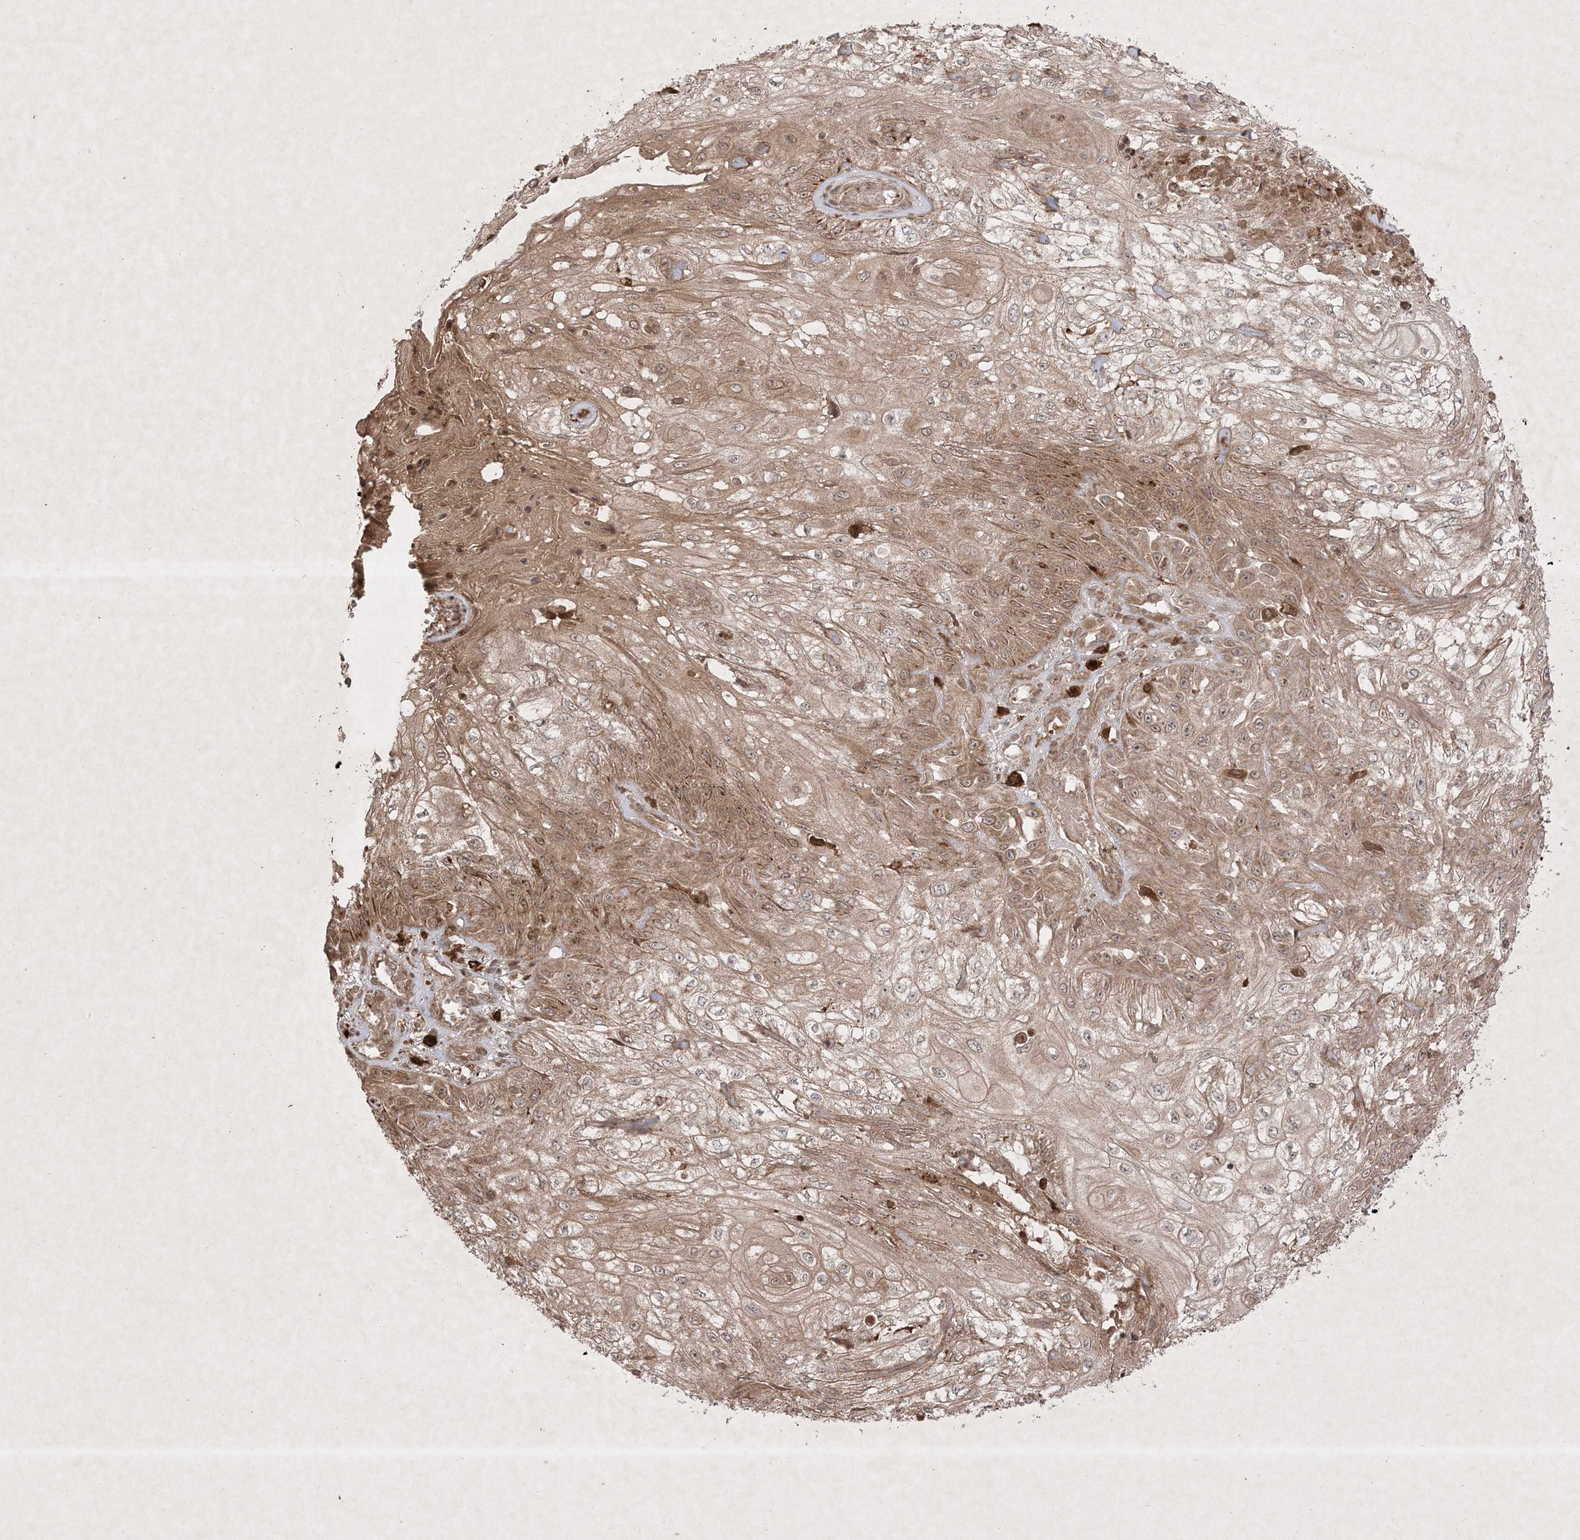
{"staining": {"intensity": "moderate", "quantity": ">75%", "location": "cytoplasmic/membranous"}, "tissue": "skin cancer", "cell_type": "Tumor cells", "image_type": "cancer", "snomed": [{"axis": "morphology", "description": "Squamous cell carcinoma, NOS"}, {"axis": "morphology", "description": "Squamous cell carcinoma, metastatic, NOS"}, {"axis": "topography", "description": "Skin"}, {"axis": "topography", "description": "Lymph node"}], "caption": "This is an image of IHC staining of skin cancer (squamous cell carcinoma), which shows moderate staining in the cytoplasmic/membranous of tumor cells.", "gene": "PTK6", "patient": {"sex": "male", "age": 75}}